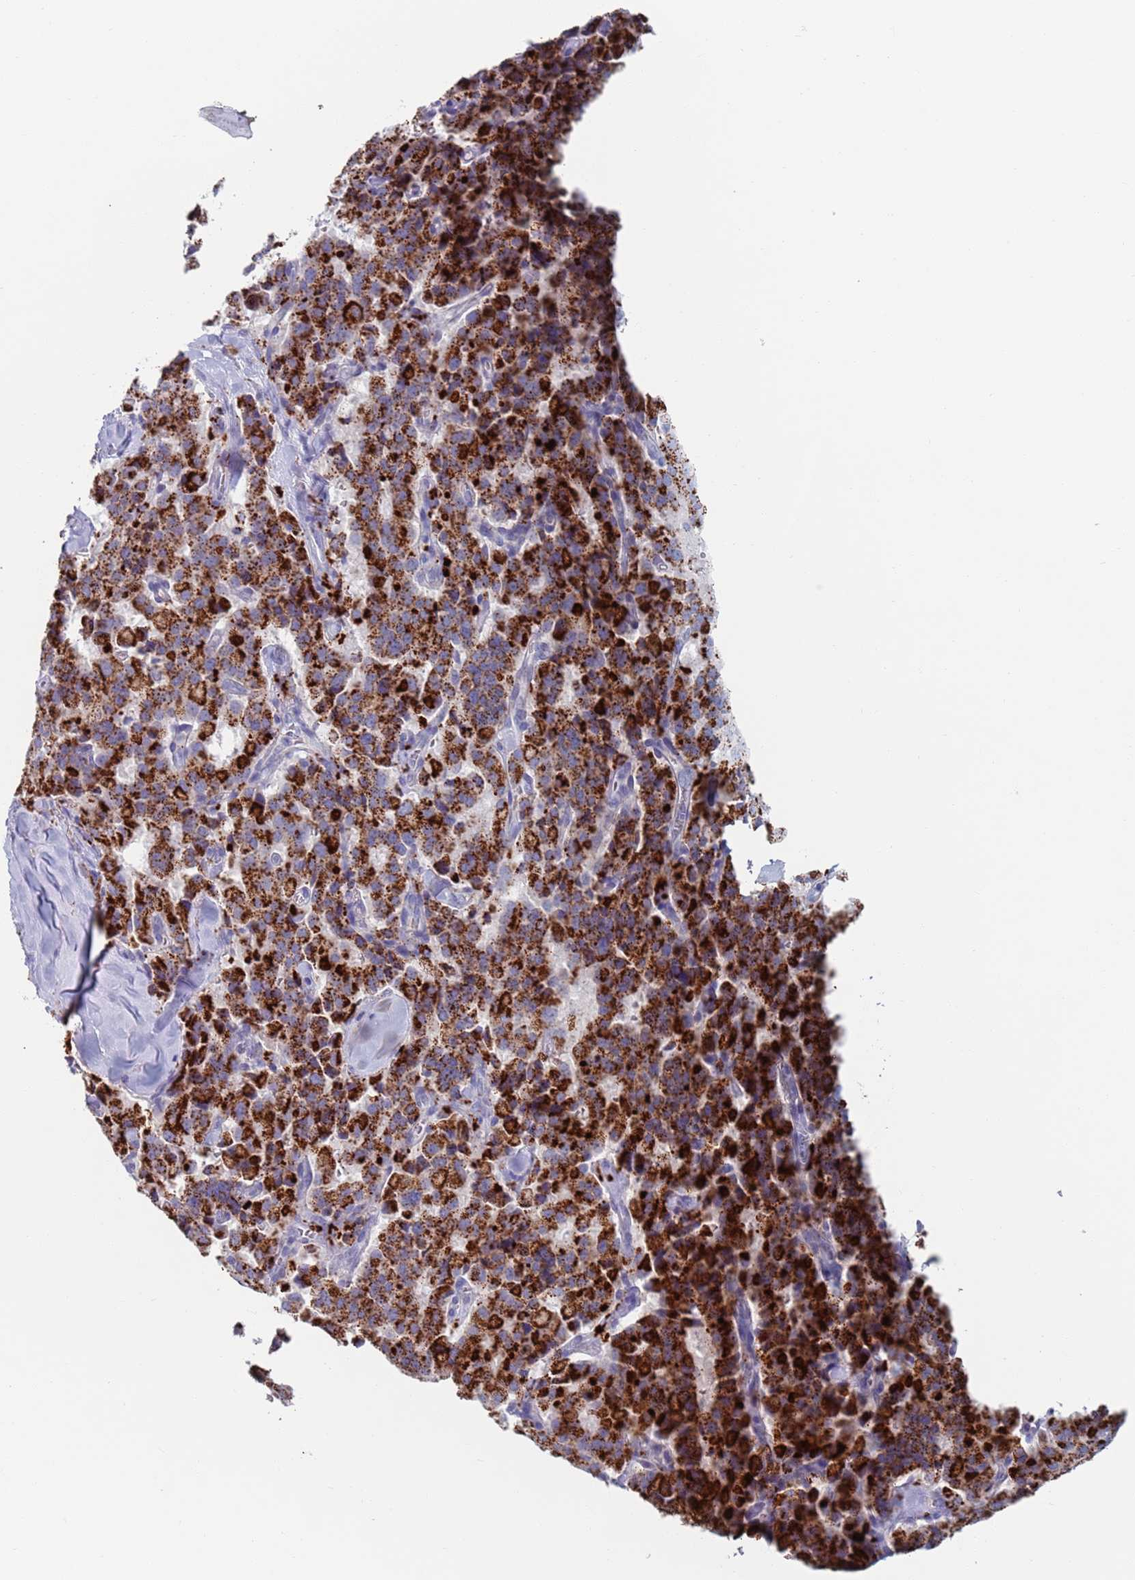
{"staining": {"intensity": "strong", "quantity": ">75%", "location": "cytoplasmic/membranous"}, "tissue": "pancreatic cancer", "cell_type": "Tumor cells", "image_type": "cancer", "snomed": [{"axis": "morphology", "description": "Adenocarcinoma, NOS"}, {"axis": "topography", "description": "Pancreas"}], "caption": "Immunohistochemical staining of pancreatic adenocarcinoma reveals strong cytoplasmic/membranous protein staining in approximately >75% of tumor cells.", "gene": "FUCA1", "patient": {"sex": "male", "age": 65}}